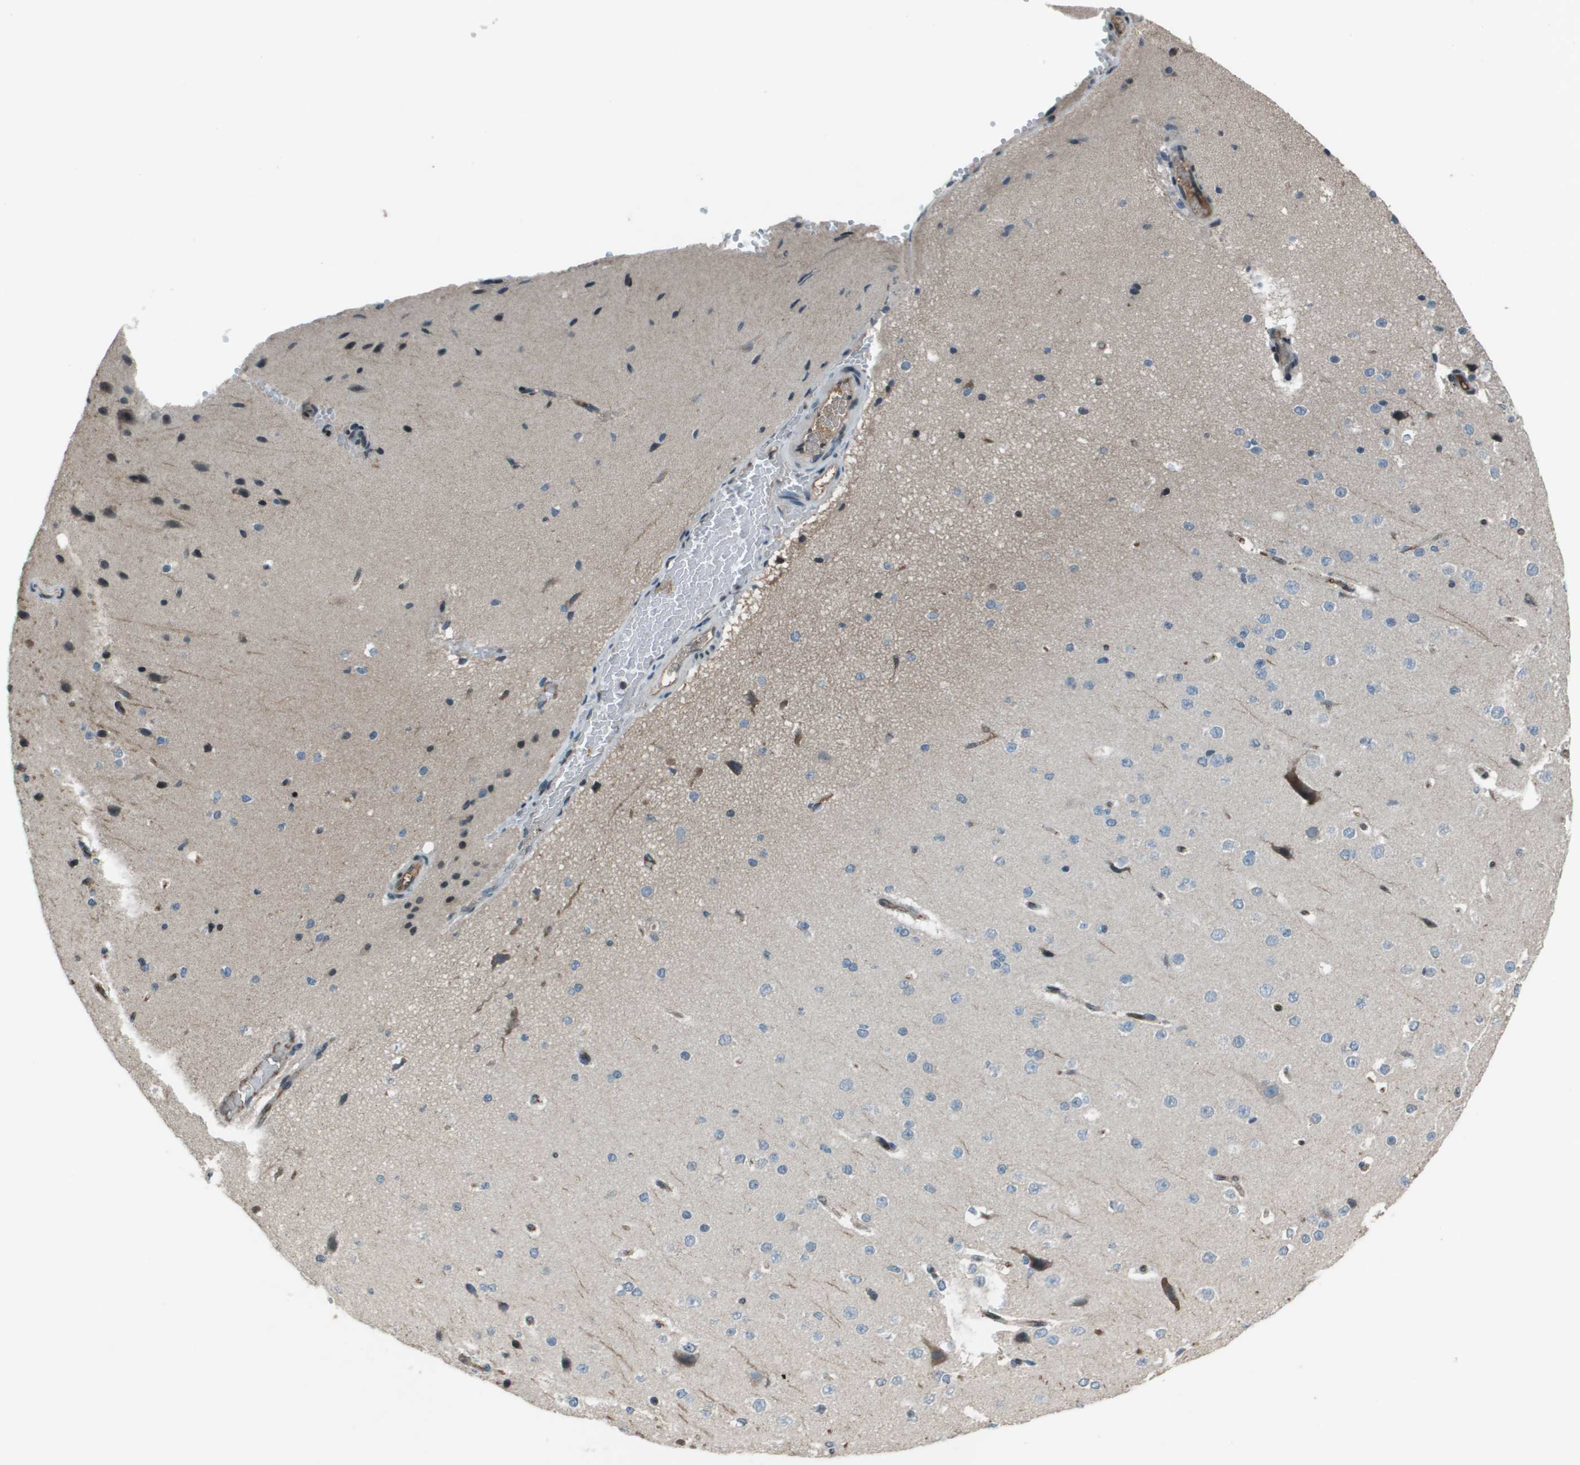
{"staining": {"intensity": "weak", "quantity": "25%-75%", "location": "cytoplasmic/membranous,nuclear"}, "tissue": "cerebral cortex", "cell_type": "Endothelial cells", "image_type": "normal", "snomed": [{"axis": "morphology", "description": "Normal tissue, NOS"}, {"axis": "morphology", "description": "Developmental malformation"}, {"axis": "topography", "description": "Cerebral cortex"}], "caption": "Immunohistochemical staining of normal cerebral cortex shows weak cytoplasmic/membranous,nuclear protein positivity in about 25%-75% of endothelial cells.", "gene": "CXCL12", "patient": {"sex": "female", "age": 30}}